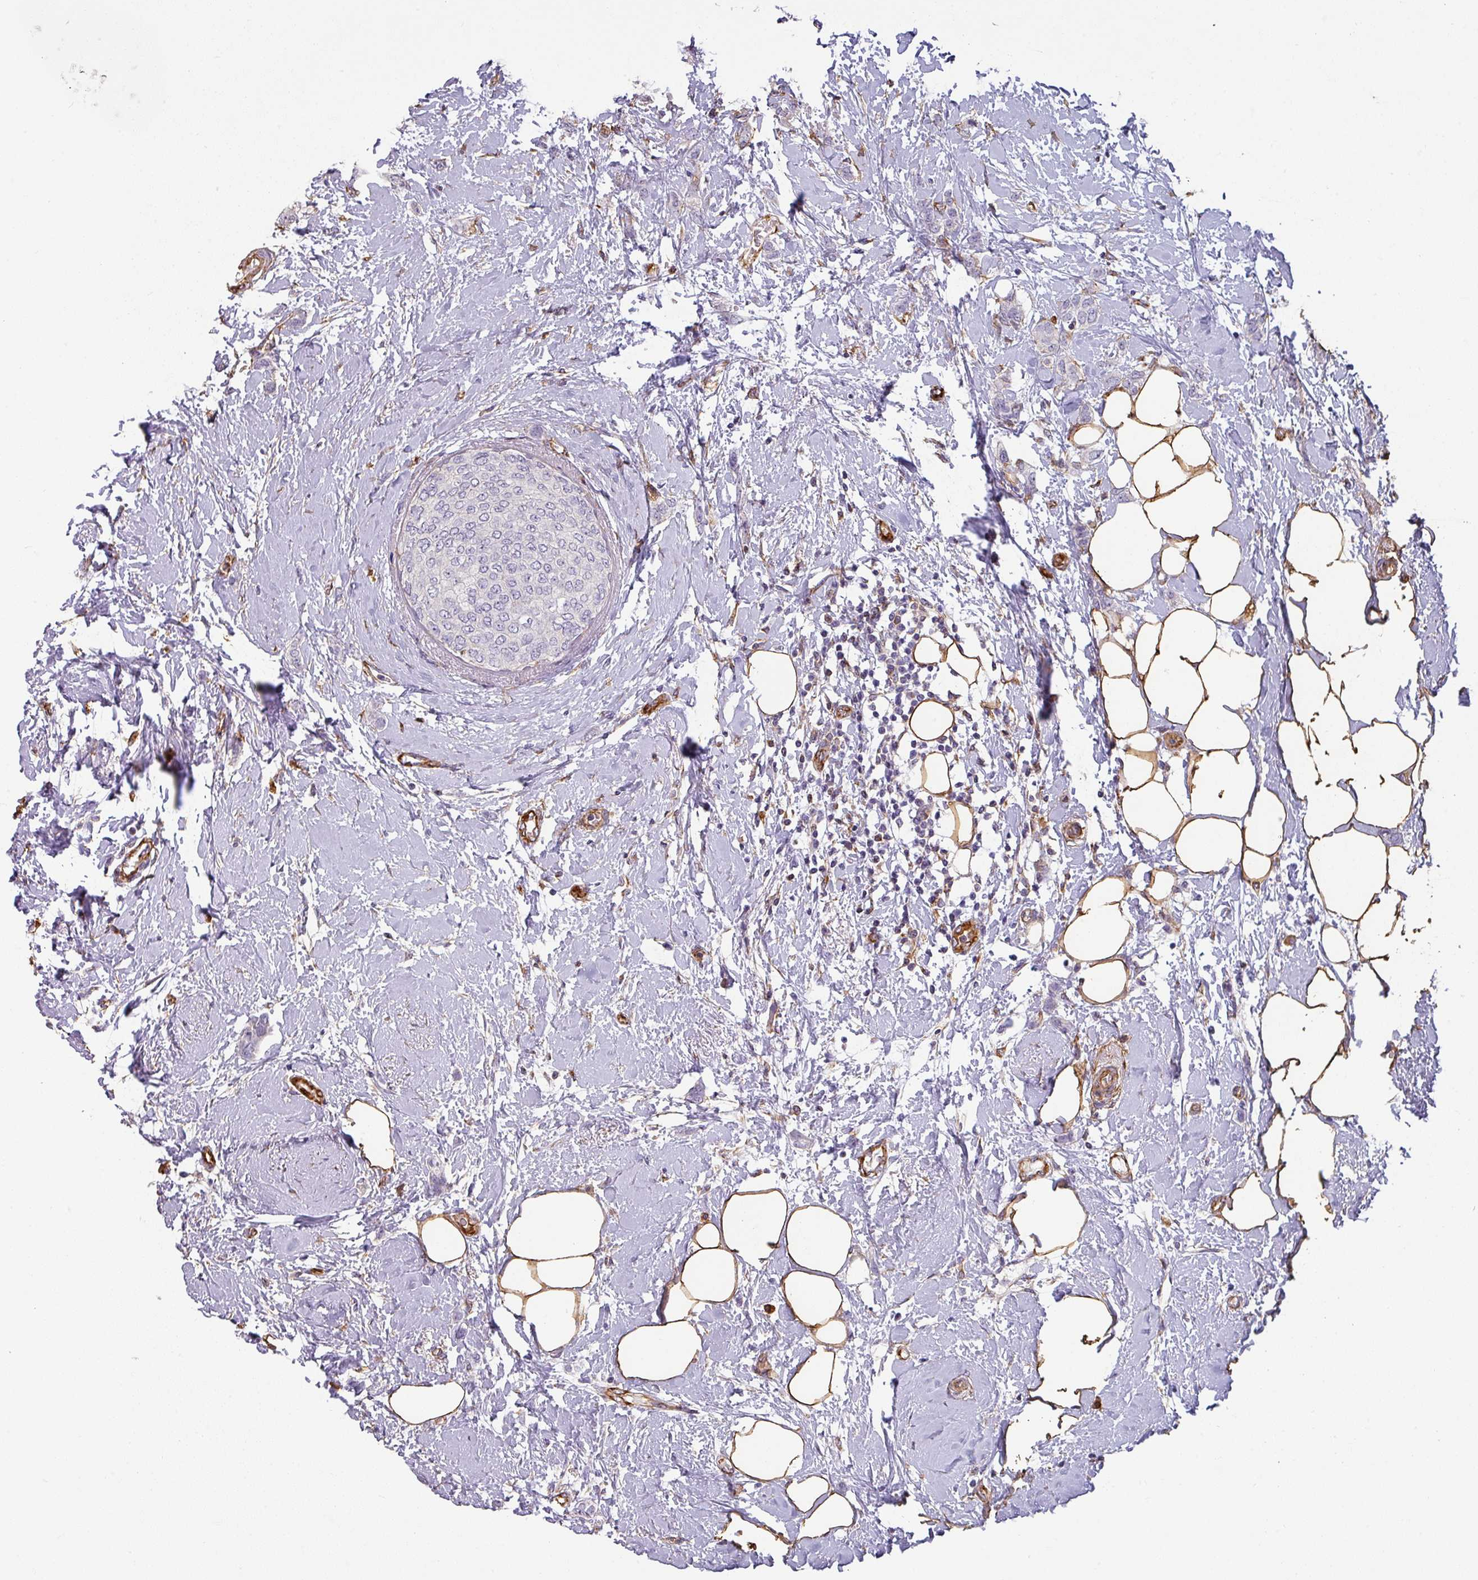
{"staining": {"intensity": "negative", "quantity": "none", "location": "none"}, "tissue": "breast cancer", "cell_type": "Tumor cells", "image_type": "cancer", "snomed": [{"axis": "morphology", "description": "Duct carcinoma"}, {"axis": "topography", "description": "Breast"}], "caption": "This is an immunohistochemistry (IHC) image of human breast cancer (intraductal carcinoma). There is no staining in tumor cells.", "gene": "ZNF280C", "patient": {"sex": "female", "age": 72}}